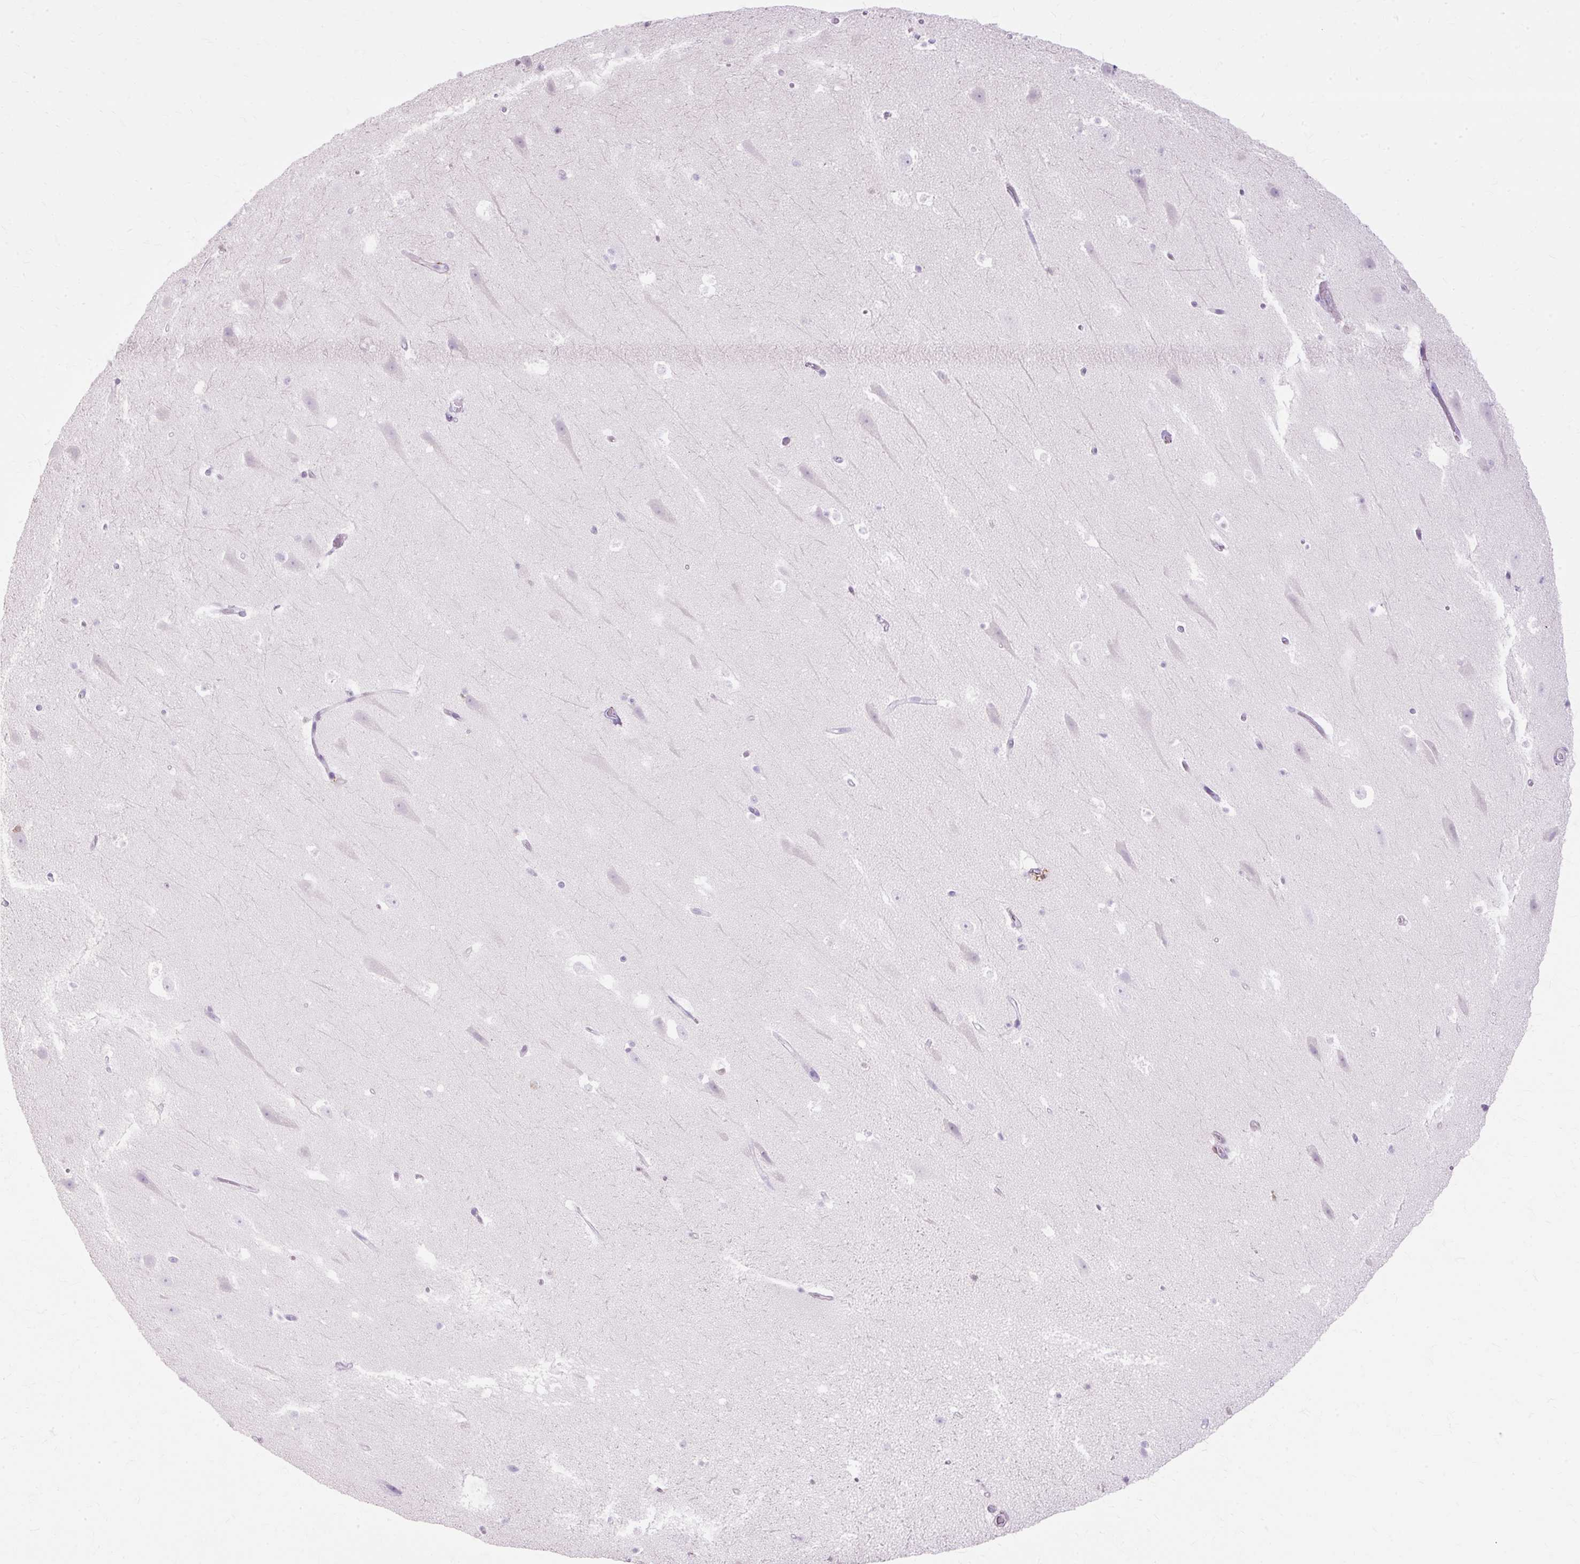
{"staining": {"intensity": "negative", "quantity": "none", "location": "none"}, "tissue": "hippocampus", "cell_type": "Glial cells", "image_type": "normal", "snomed": [{"axis": "morphology", "description": "Normal tissue, NOS"}, {"axis": "topography", "description": "Hippocampus"}], "caption": "Glial cells show no significant positivity in benign hippocampus.", "gene": "HSD11B1", "patient": {"sex": "male", "age": 37}}